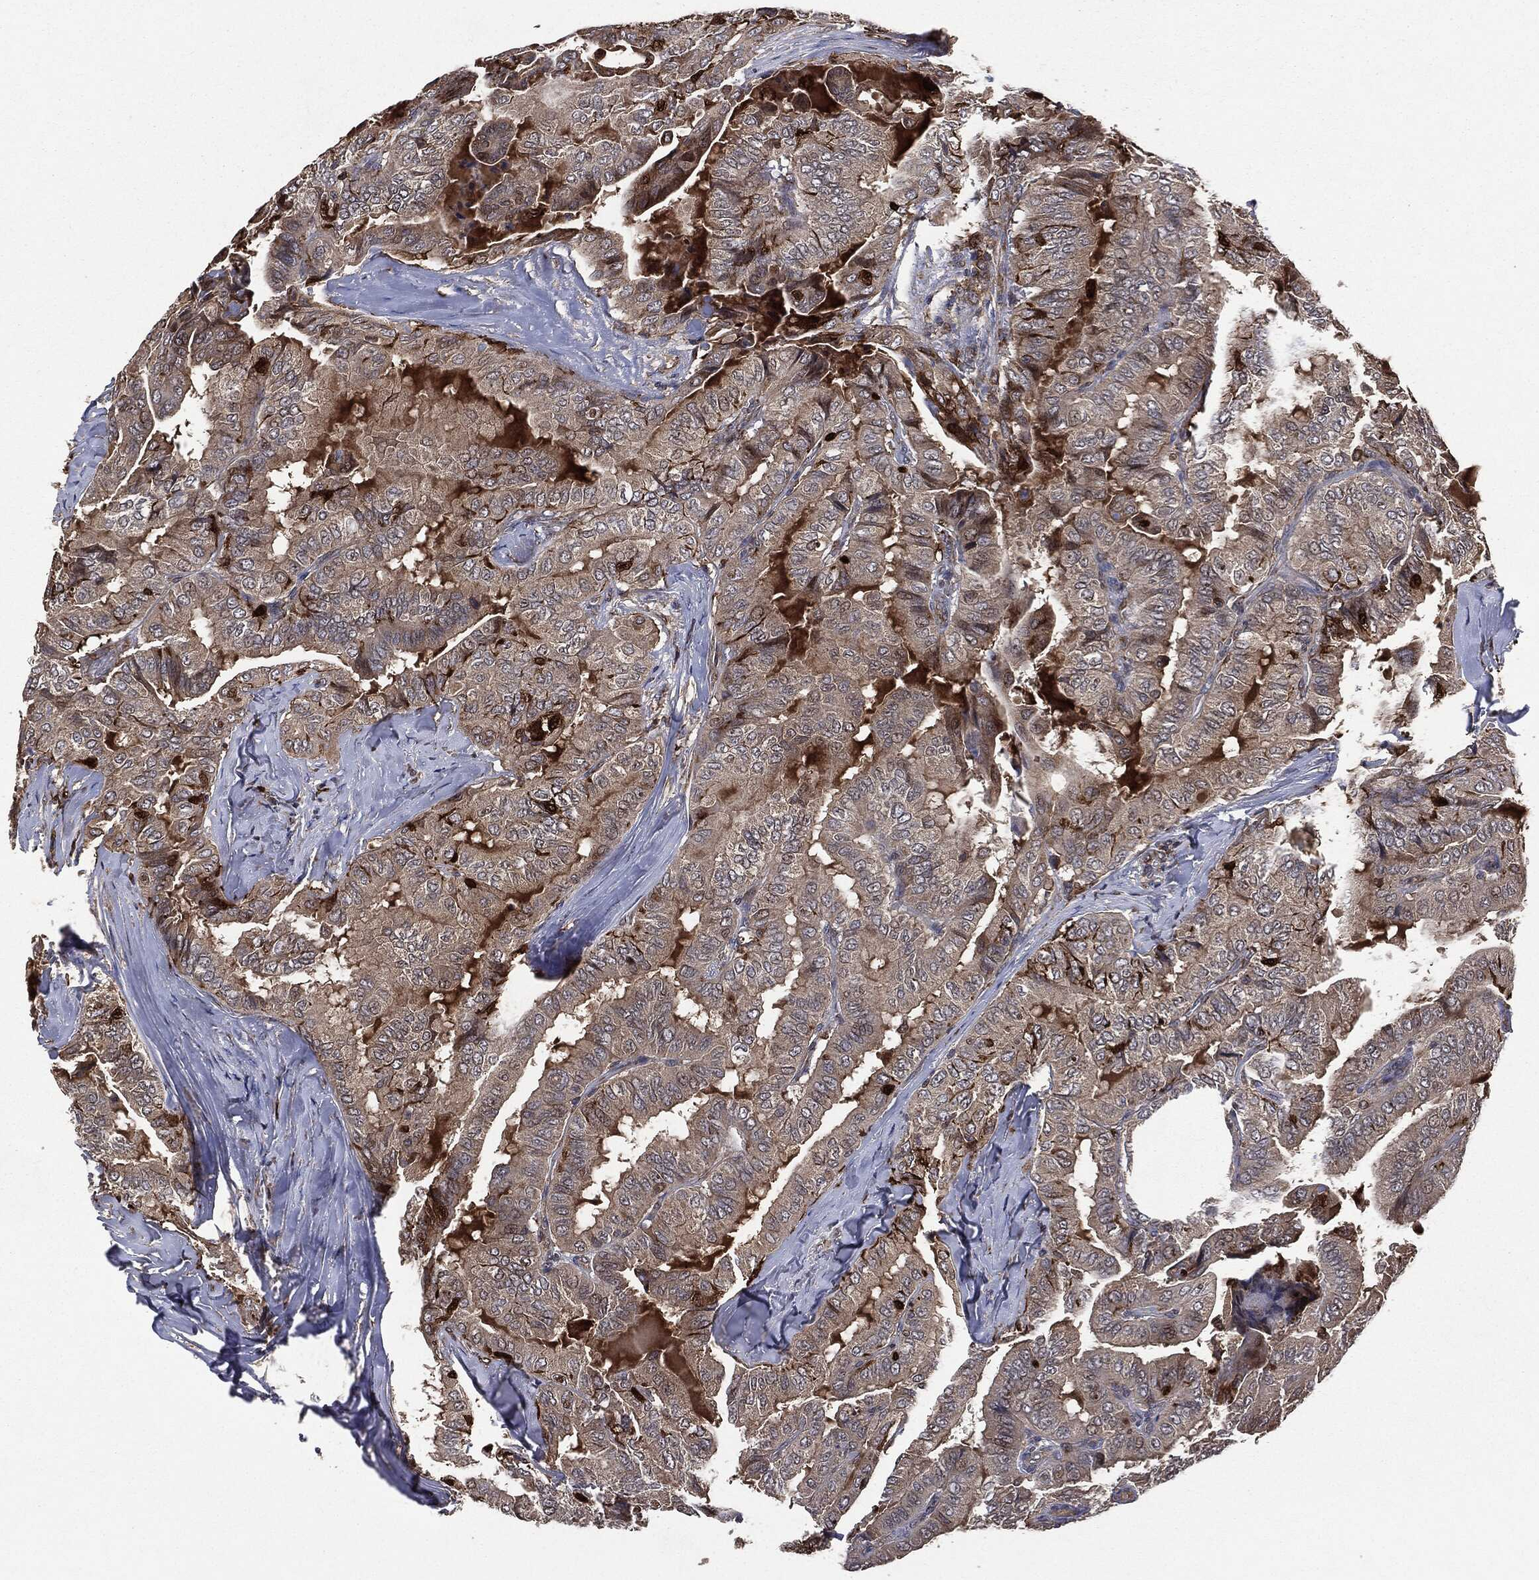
{"staining": {"intensity": "moderate", "quantity": ">75%", "location": "cytoplasmic/membranous"}, "tissue": "thyroid cancer", "cell_type": "Tumor cells", "image_type": "cancer", "snomed": [{"axis": "morphology", "description": "Papillary adenocarcinoma, NOS"}, {"axis": "topography", "description": "Thyroid gland"}], "caption": "Papillary adenocarcinoma (thyroid) was stained to show a protein in brown. There is medium levels of moderate cytoplasmic/membranous positivity in approximately >75% of tumor cells.", "gene": "PLOD3", "patient": {"sex": "female", "age": 68}}